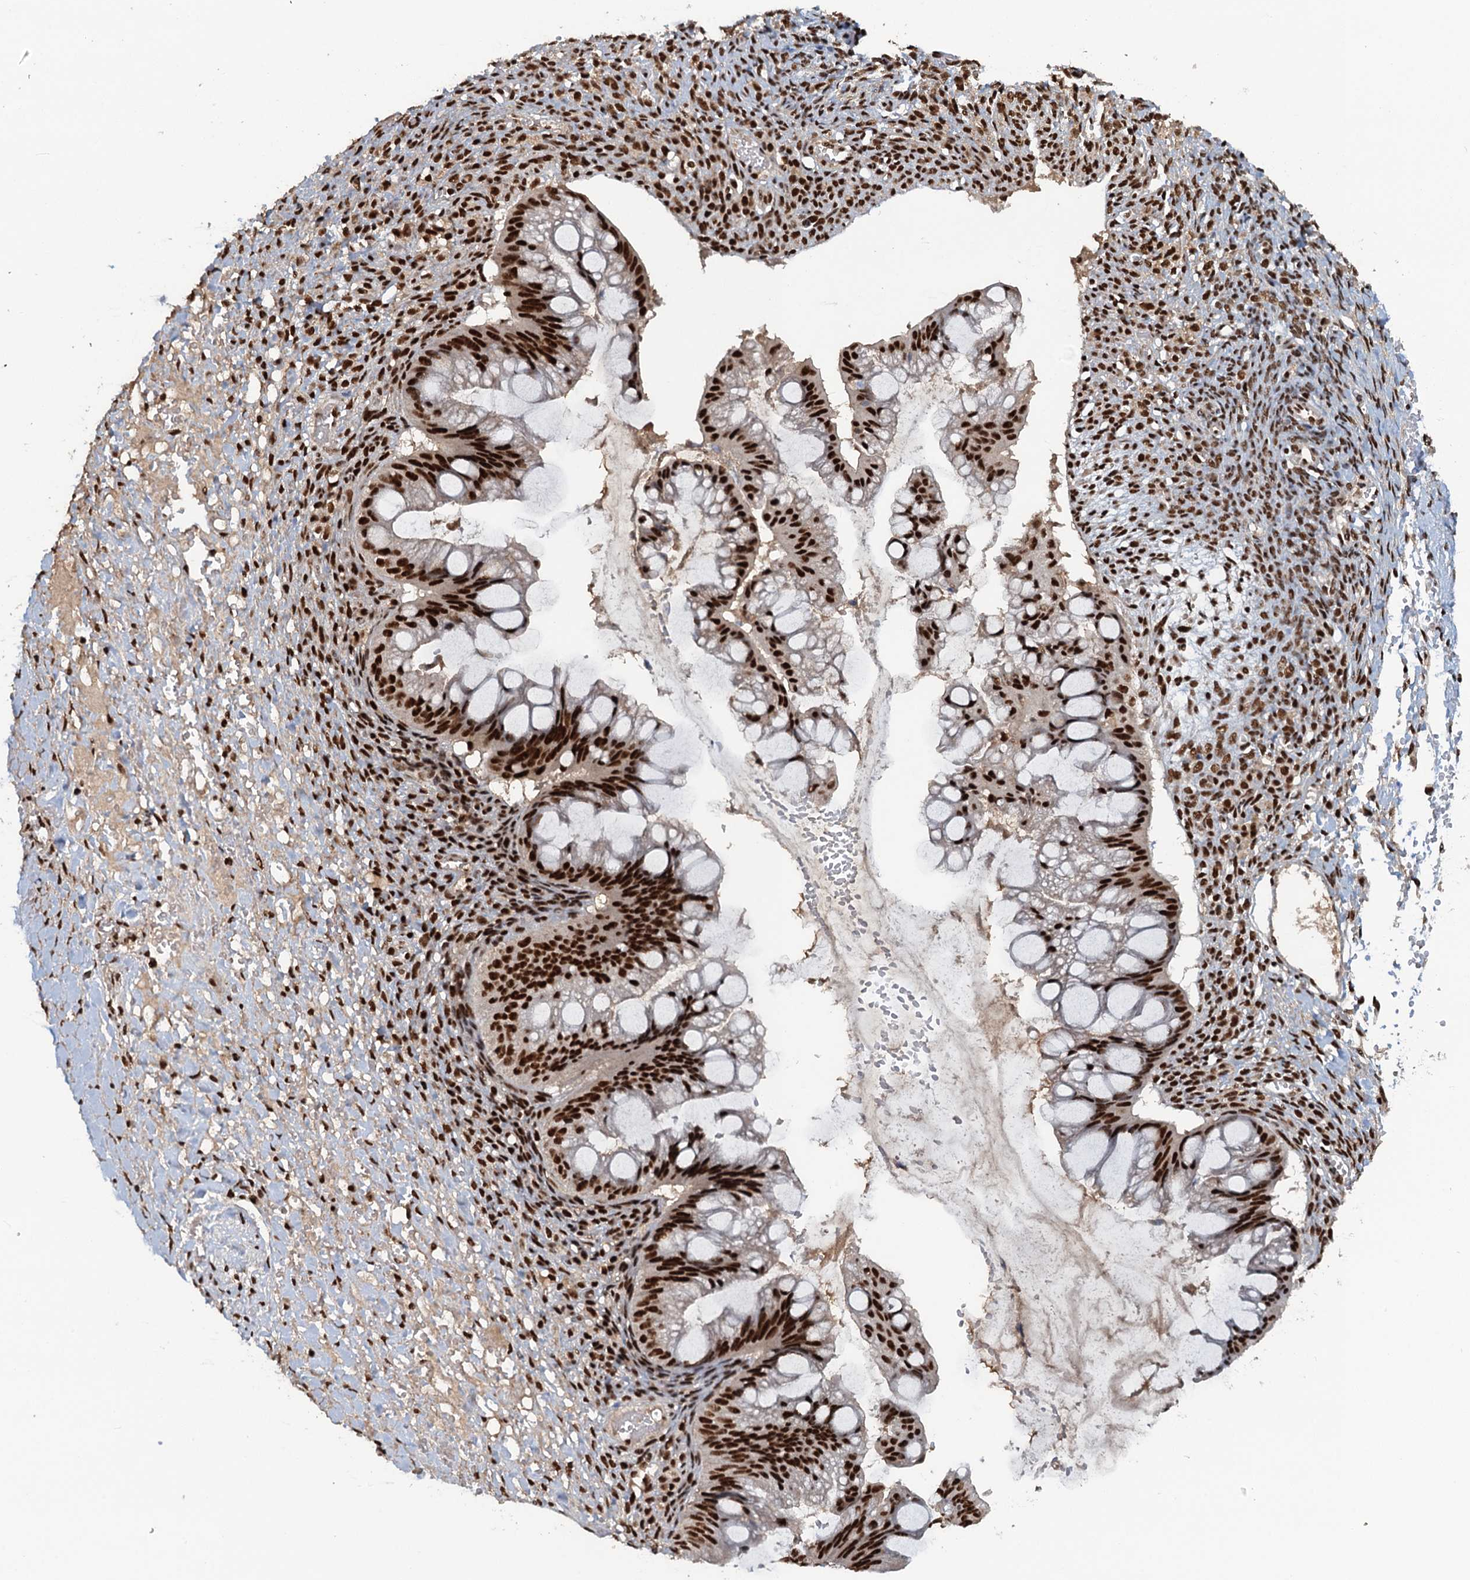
{"staining": {"intensity": "strong", "quantity": ">75%", "location": "nuclear"}, "tissue": "ovarian cancer", "cell_type": "Tumor cells", "image_type": "cancer", "snomed": [{"axis": "morphology", "description": "Cystadenocarcinoma, mucinous, NOS"}, {"axis": "topography", "description": "Ovary"}], "caption": "Immunohistochemical staining of human mucinous cystadenocarcinoma (ovarian) demonstrates high levels of strong nuclear protein expression in about >75% of tumor cells. (Stains: DAB (3,3'-diaminobenzidine) in brown, nuclei in blue, Microscopy: brightfield microscopy at high magnification).", "gene": "ZC3H18", "patient": {"sex": "female", "age": 73}}